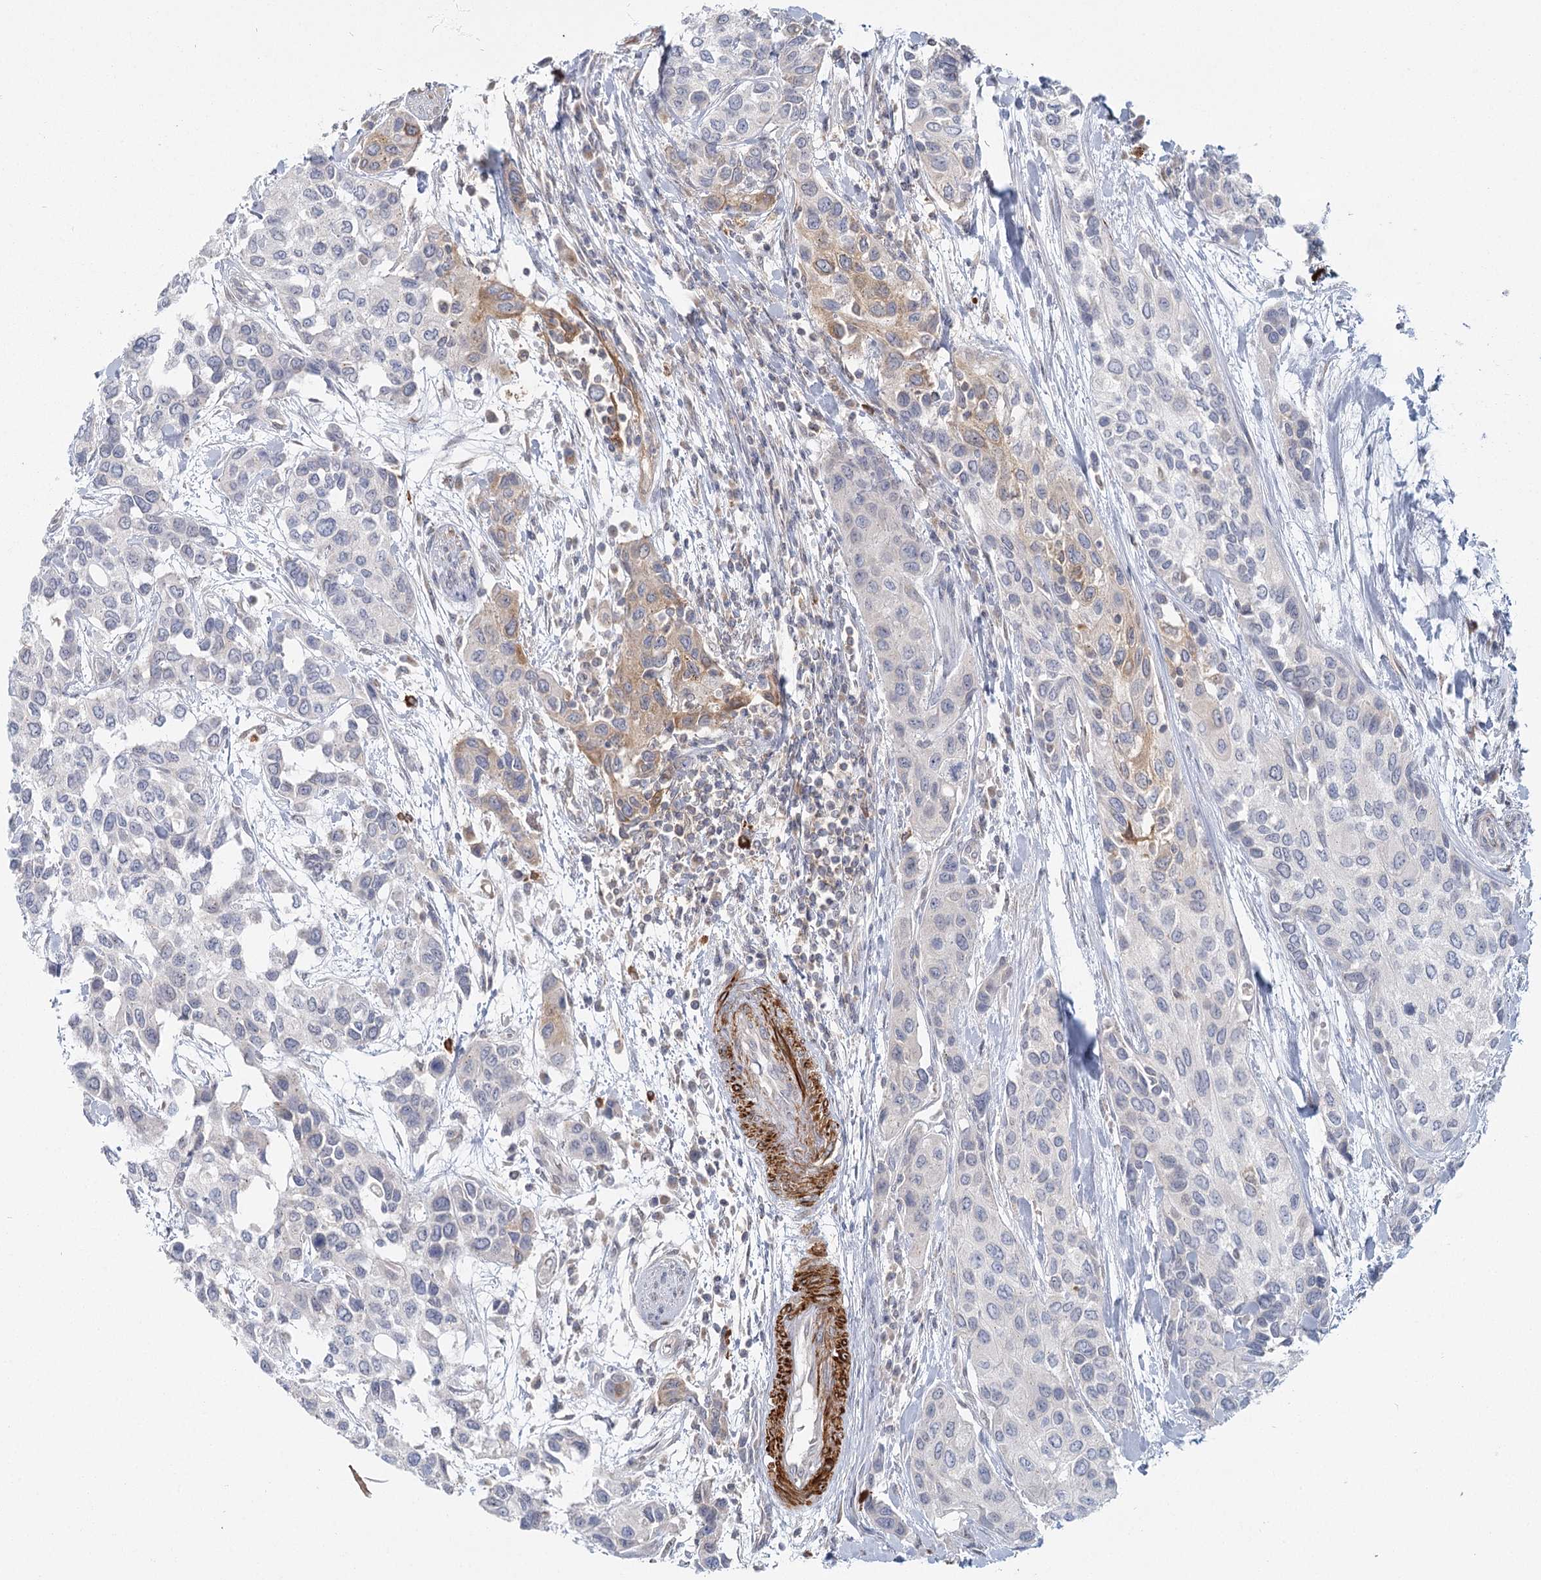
{"staining": {"intensity": "weak", "quantity": "<25%", "location": "cytoplasmic/membranous"}, "tissue": "urothelial cancer", "cell_type": "Tumor cells", "image_type": "cancer", "snomed": [{"axis": "morphology", "description": "Normal tissue, NOS"}, {"axis": "morphology", "description": "Urothelial carcinoma, High grade"}, {"axis": "topography", "description": "Vascular tissue"}, {"axis": "topography", "description": "Urinary bladder"}], "caption": "The image demonstrates no staining of tumor cells in high-grade urothelial carcinoma. (DAB (3,3'-diaminobenzidine) immunohistochemistry (IHC) with hematoxylin counter stain).", "gene": "USP11", "patient": {"sex": "female", "age": 56}}